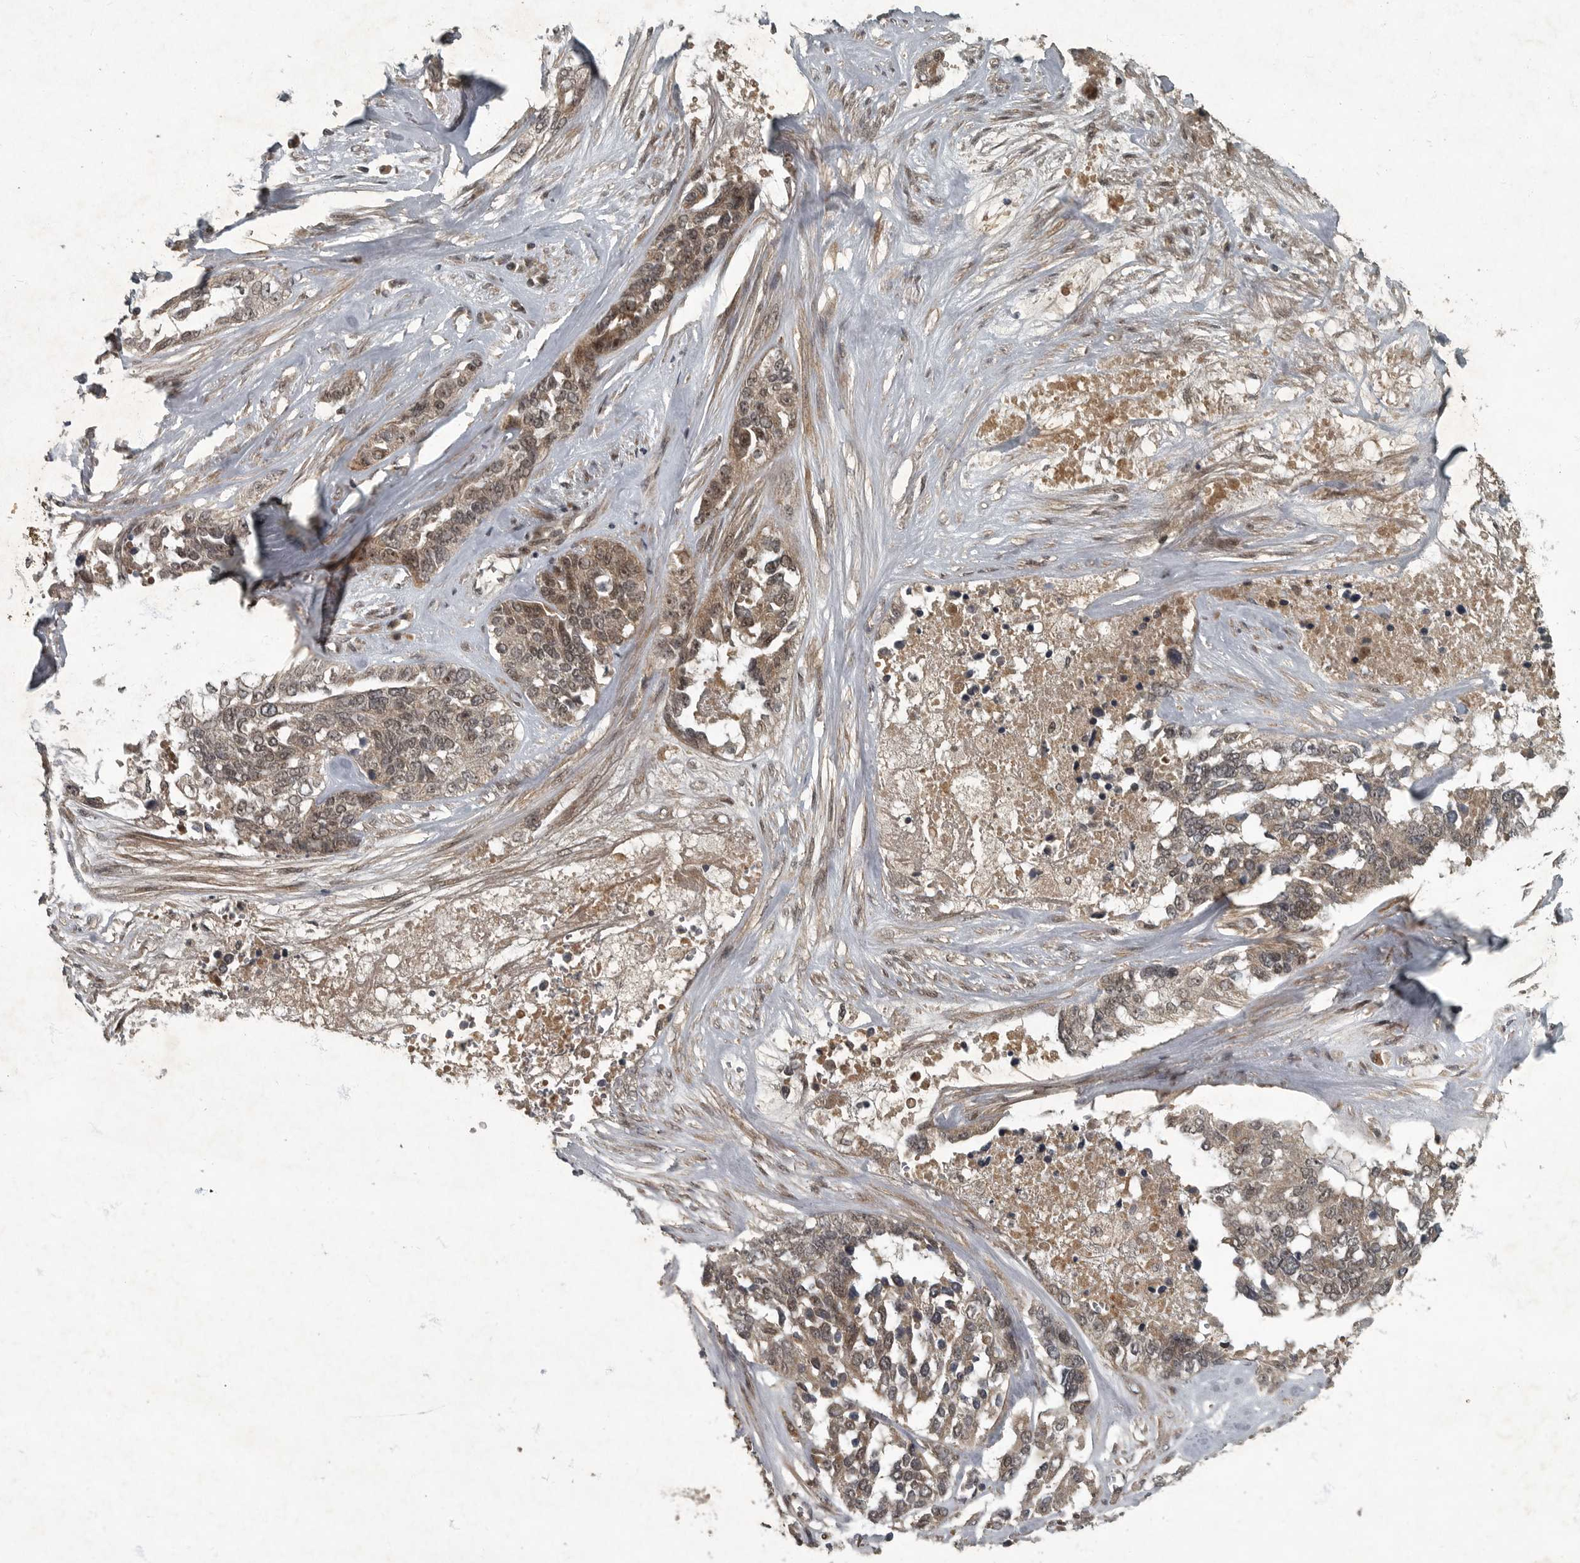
{"staining": {"intensity": "moderate", "quantity": ">75%", "location": "cytoplasmic/membranous,nuclear"}, "tissue": "ovarian cancer", "cell_type": "Tumor cells", "image_type": "cancer", "snomed": [{"axis": "morphology", "description": "Cystadenocarcinoma, serous, NOS"}, {"axis": "topography", "description": "Ovary"}], "caption": "Moderate cytoplasmic/membranous and nuclear staining for a protein is seen in about >75% of tumor cells of serous cystadenocarcinoma (ovarian) using IHC.", "gene": "FOXO1", "patient": {"sex": "female", "age": 44}}